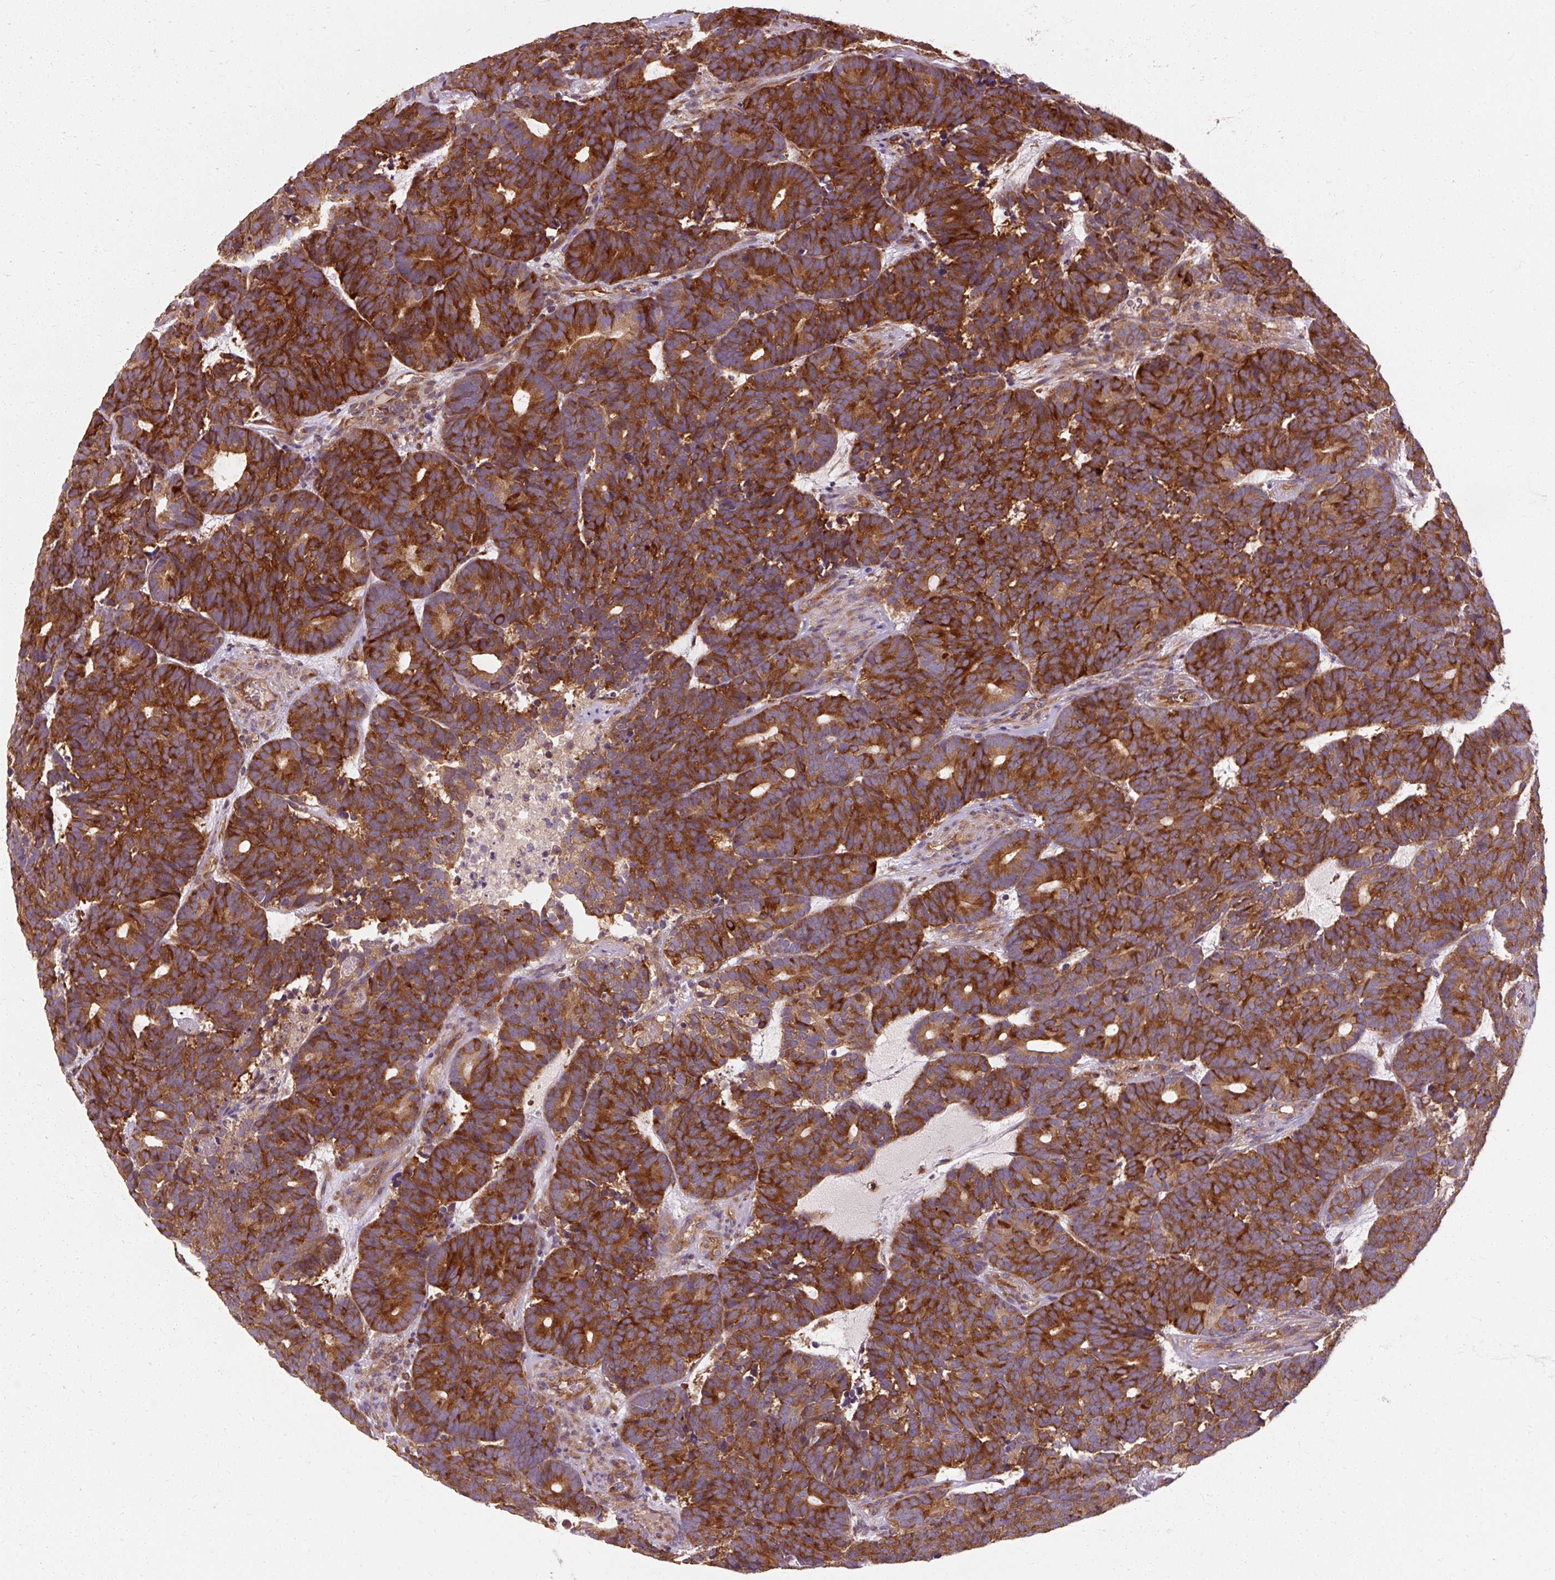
{"staining": {"intensity": "strong", "quantity": ">75%", "location": "cytoplasmic/membranous"}, "tissue": "head and neck cancer", "cell_type": "Tumor cells", "image_type": "cancer", "snomed": [{"axis": "morphology", "description": "Adenocarcinoma, NOS"}, {"axis": "topography", "description": "Head-Neck"}], "caption": "Tumor cells demonstrate high levels of strong cytoplasmic/membranous staining in about >75% of cells in adenocarcinoma (head and neck).", "gene": "TBC1D4", "patient": {"sex": "female", "age": 81}}